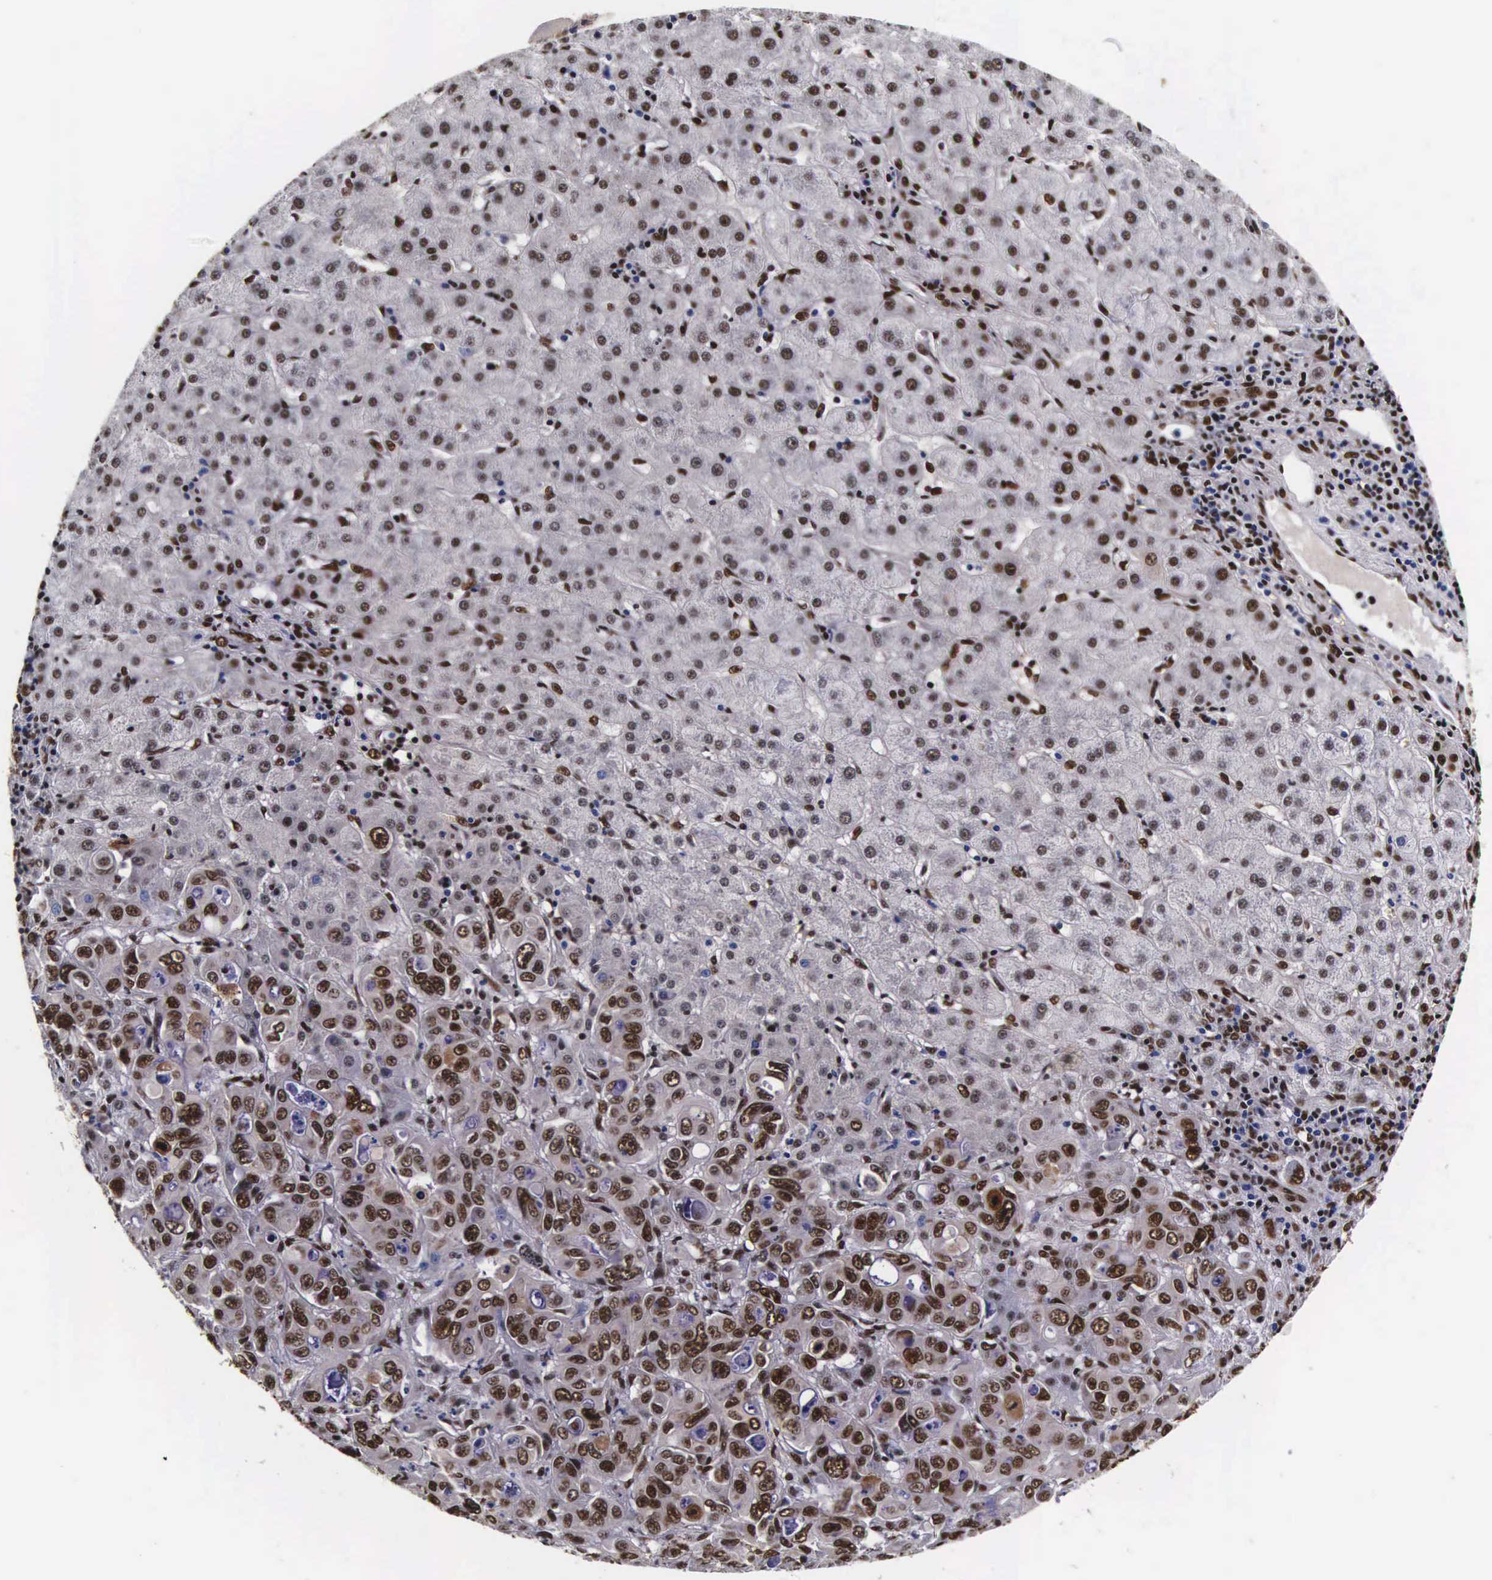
{"staining": {"intensity": "strong", "quantity": ">75%", "location": "nuclear"}, "tissue": "liver cancer", "cell_type": "Tumor cells", "image_type": "cancer", "snomed": [{"axis": "morphology", "description": "Cholangiocarcinoma"}, {"axis": "topography", "description": "Liver"}], "caption": "Immunohistochemistry (IHC) of liver cancer (cholangiocarcinoma) shows high levels of strong nuclear staining in approximately >75% of tumor cells.", "gene": "PABPN1", "patient": {"sex": "female", "age": 79}}